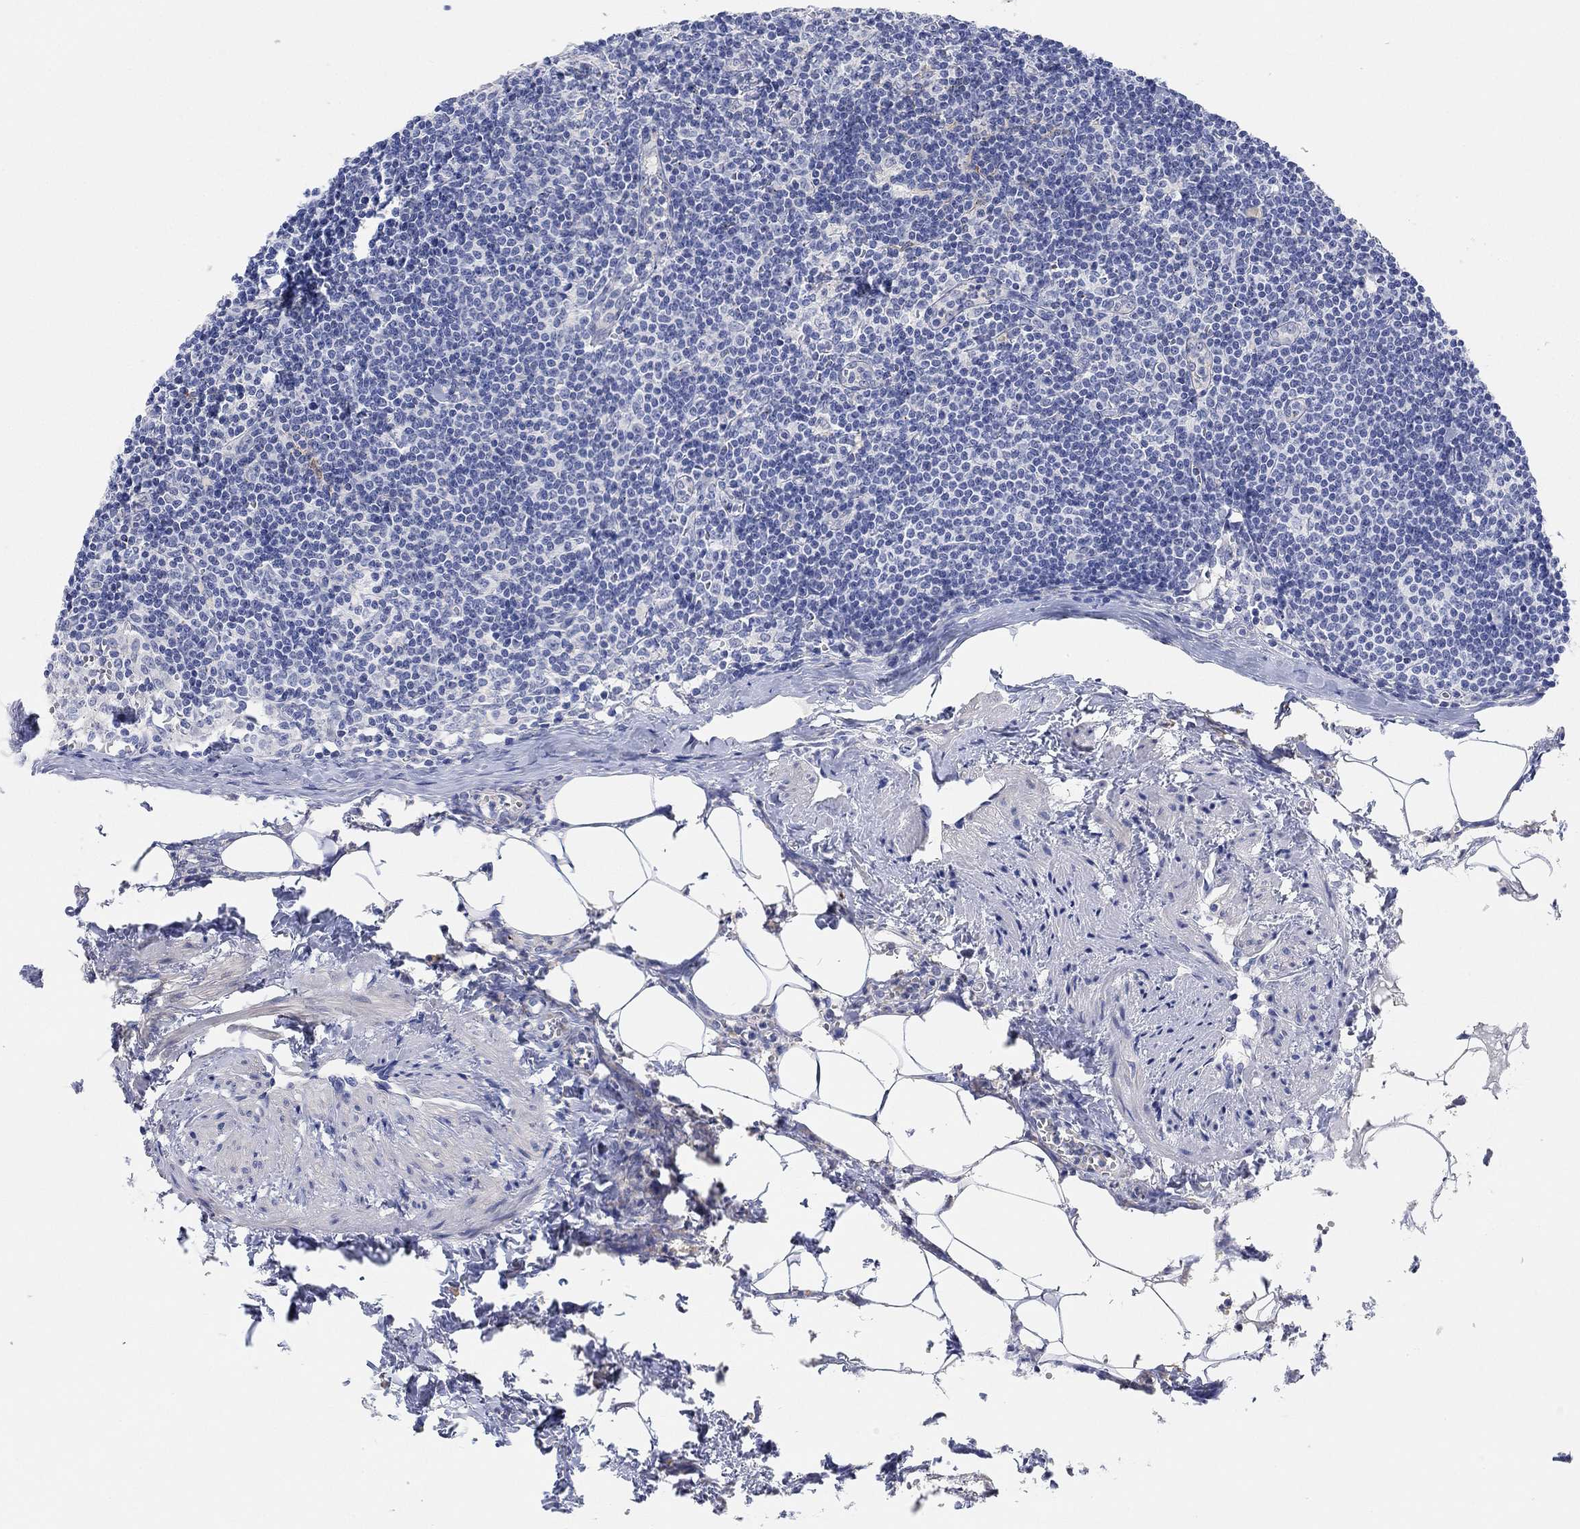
{"staining": {"intensity": "weak", "quantity": "<25%", "location": "cytoplasmic/membranous"}, "tissue": "lymph node", "cell_type": "Non-germinal center cells", "image_type": "normal", "snomed": [{"axis": "morphology", "description": "Normal tissue, NOS"}, {"axis": "topography", "description": "Lymph node"}], "caption": "A photomicrograph of lymph node stained for a protein shows no brown staining in non-germinal center cells.", "gene": "VAT1L", "patient": {"sex": "female", "age": 51}}